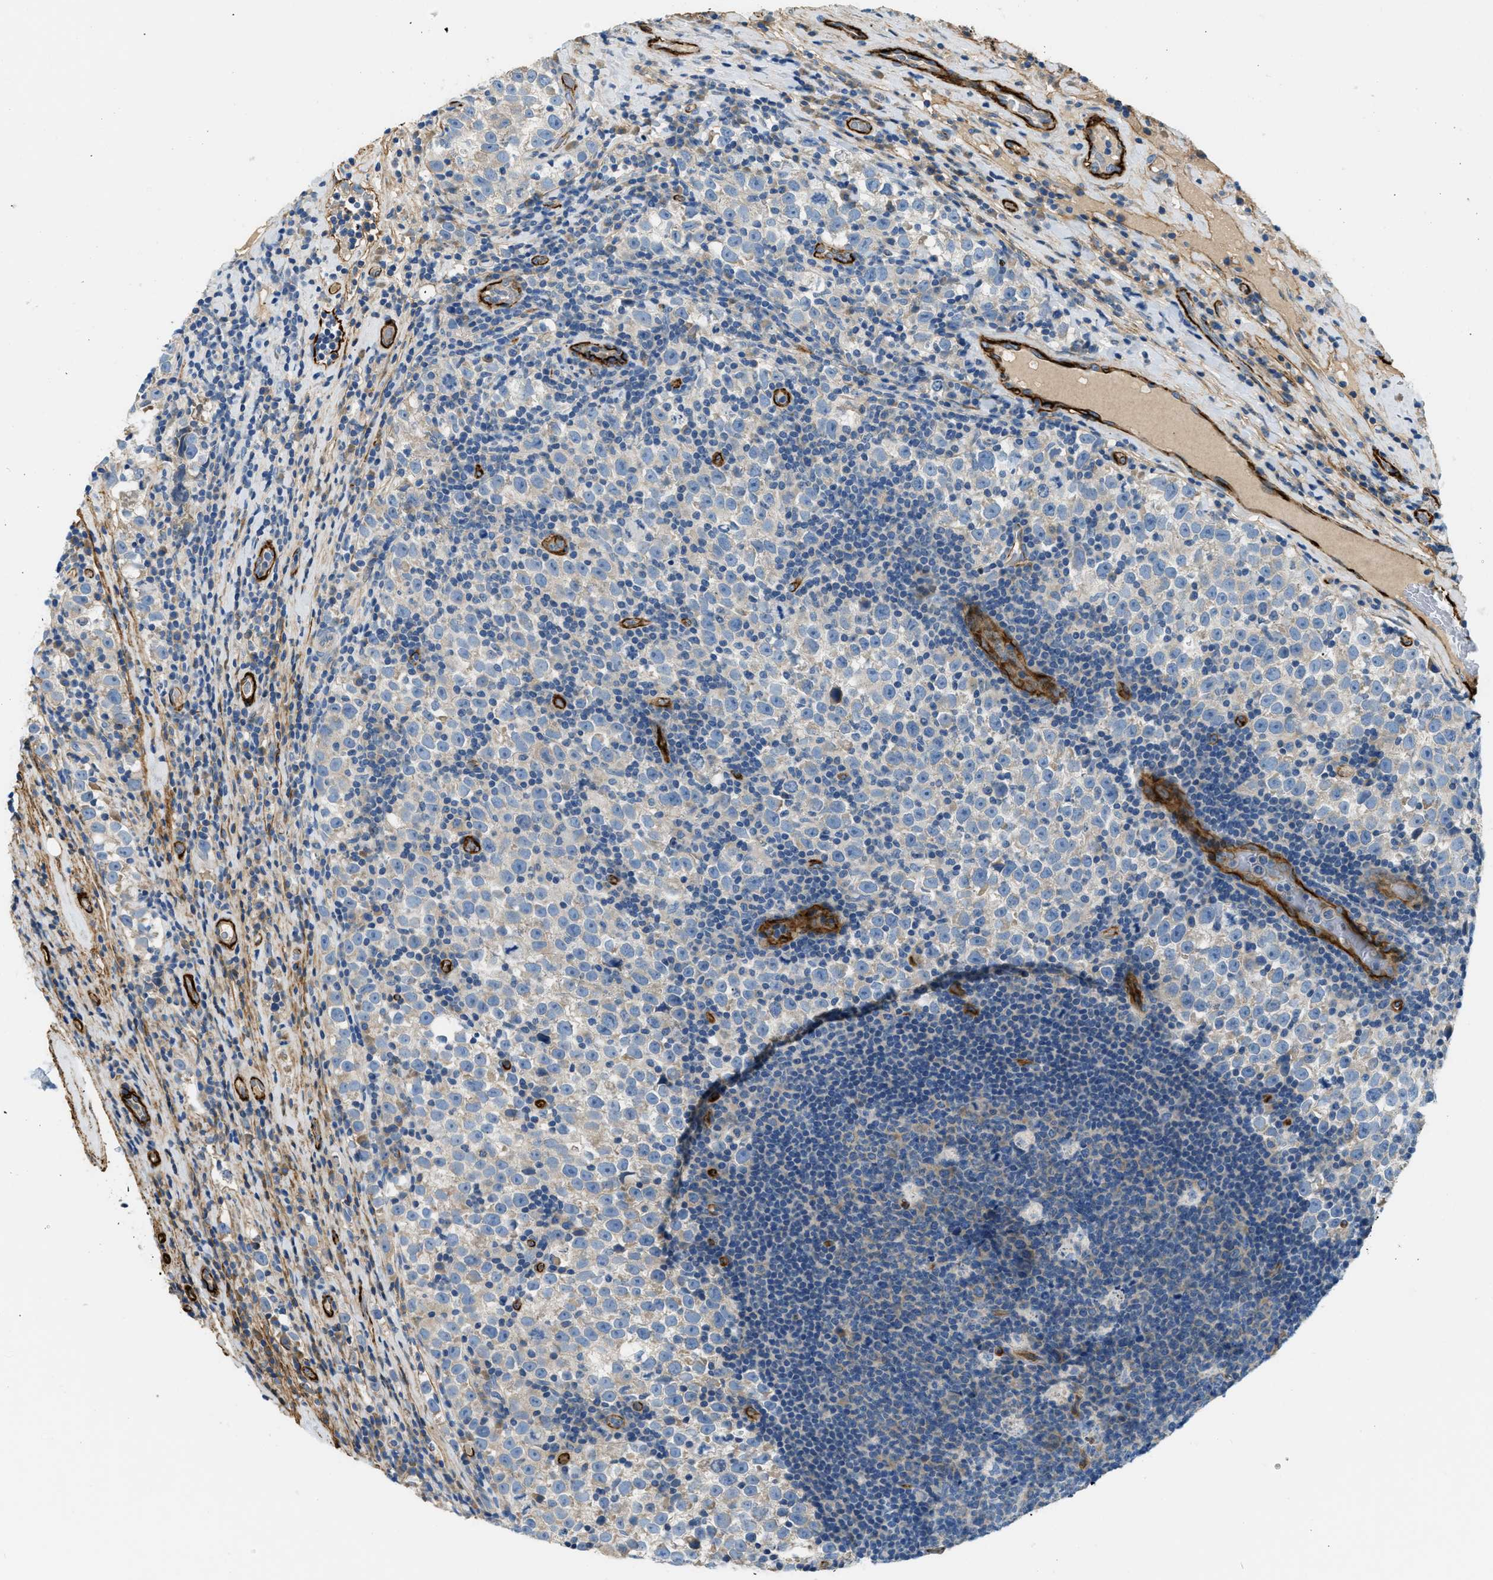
{"staining": {"intensity": "negative", "quantity": "none", "location": "none"}, "tissue": "testis cancer", "cell_type": "Tumor cells", "image_type": "cancer", "snomed": [{"axis": "morphology", "description": "Normal tissue, NOS"}, {"axis": "morphology", "description": "Seminoma, NOS"}, {"axis": "topography", "description": "Testis"}], "caption": "Immunohistochemistry (IHC) of human testis cancer shows no staining in tumor cells. Brightfield microscopy of immunohistochemistry stained with DAB (3,3'-diaminobenzidine) (brown) and hematoxylin (blue), captured at high magnification.", "gene": "COL15A1", "patient": {"sex": "male", "age": 43}}